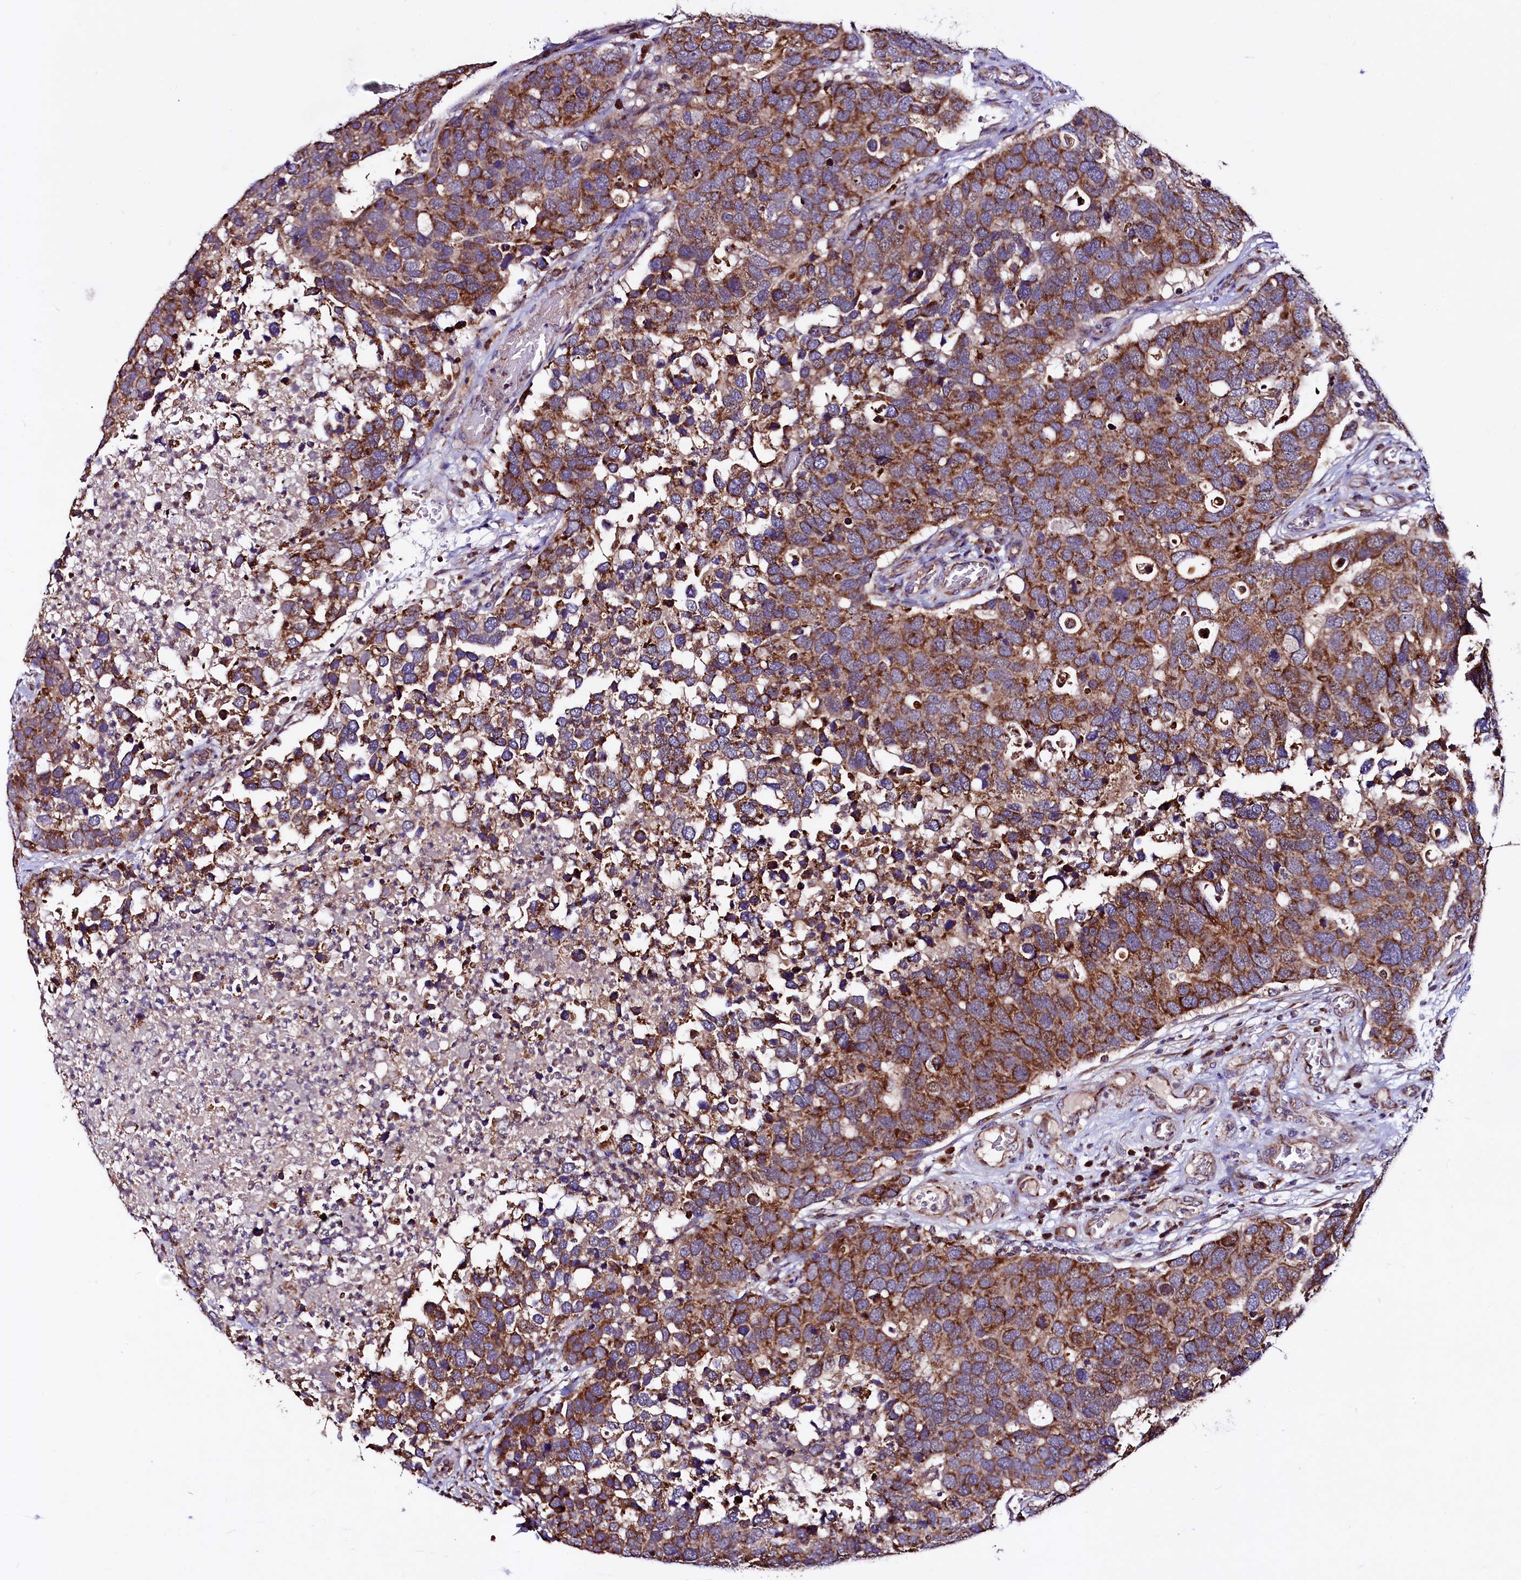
{"staining": {"intensity": "strong", "quantity": ">75%", "location": "cytoplasmic/membranous"}, "tissue": "breast cancer", "cell_type": "Tumor cells", "image_type": "cancer", "snomed": [{"axis": "morphology", "description": "Duct carcinoma"}, {"axis": "topography", "description": "Breast"}], "caption": "Immunohistochemistry of breast cancer (infiltrating ductal carcinoma) demonstrates high levels of strong cytoplasmic/membranous staining in approximately >75% of tumor cells. (DAB (3,3'-diaminobenzidine) = brown stain, brightfield microscopy at high magnification).", "gene": "STARD5", "patient": {"sex": "female", "age": 83}}